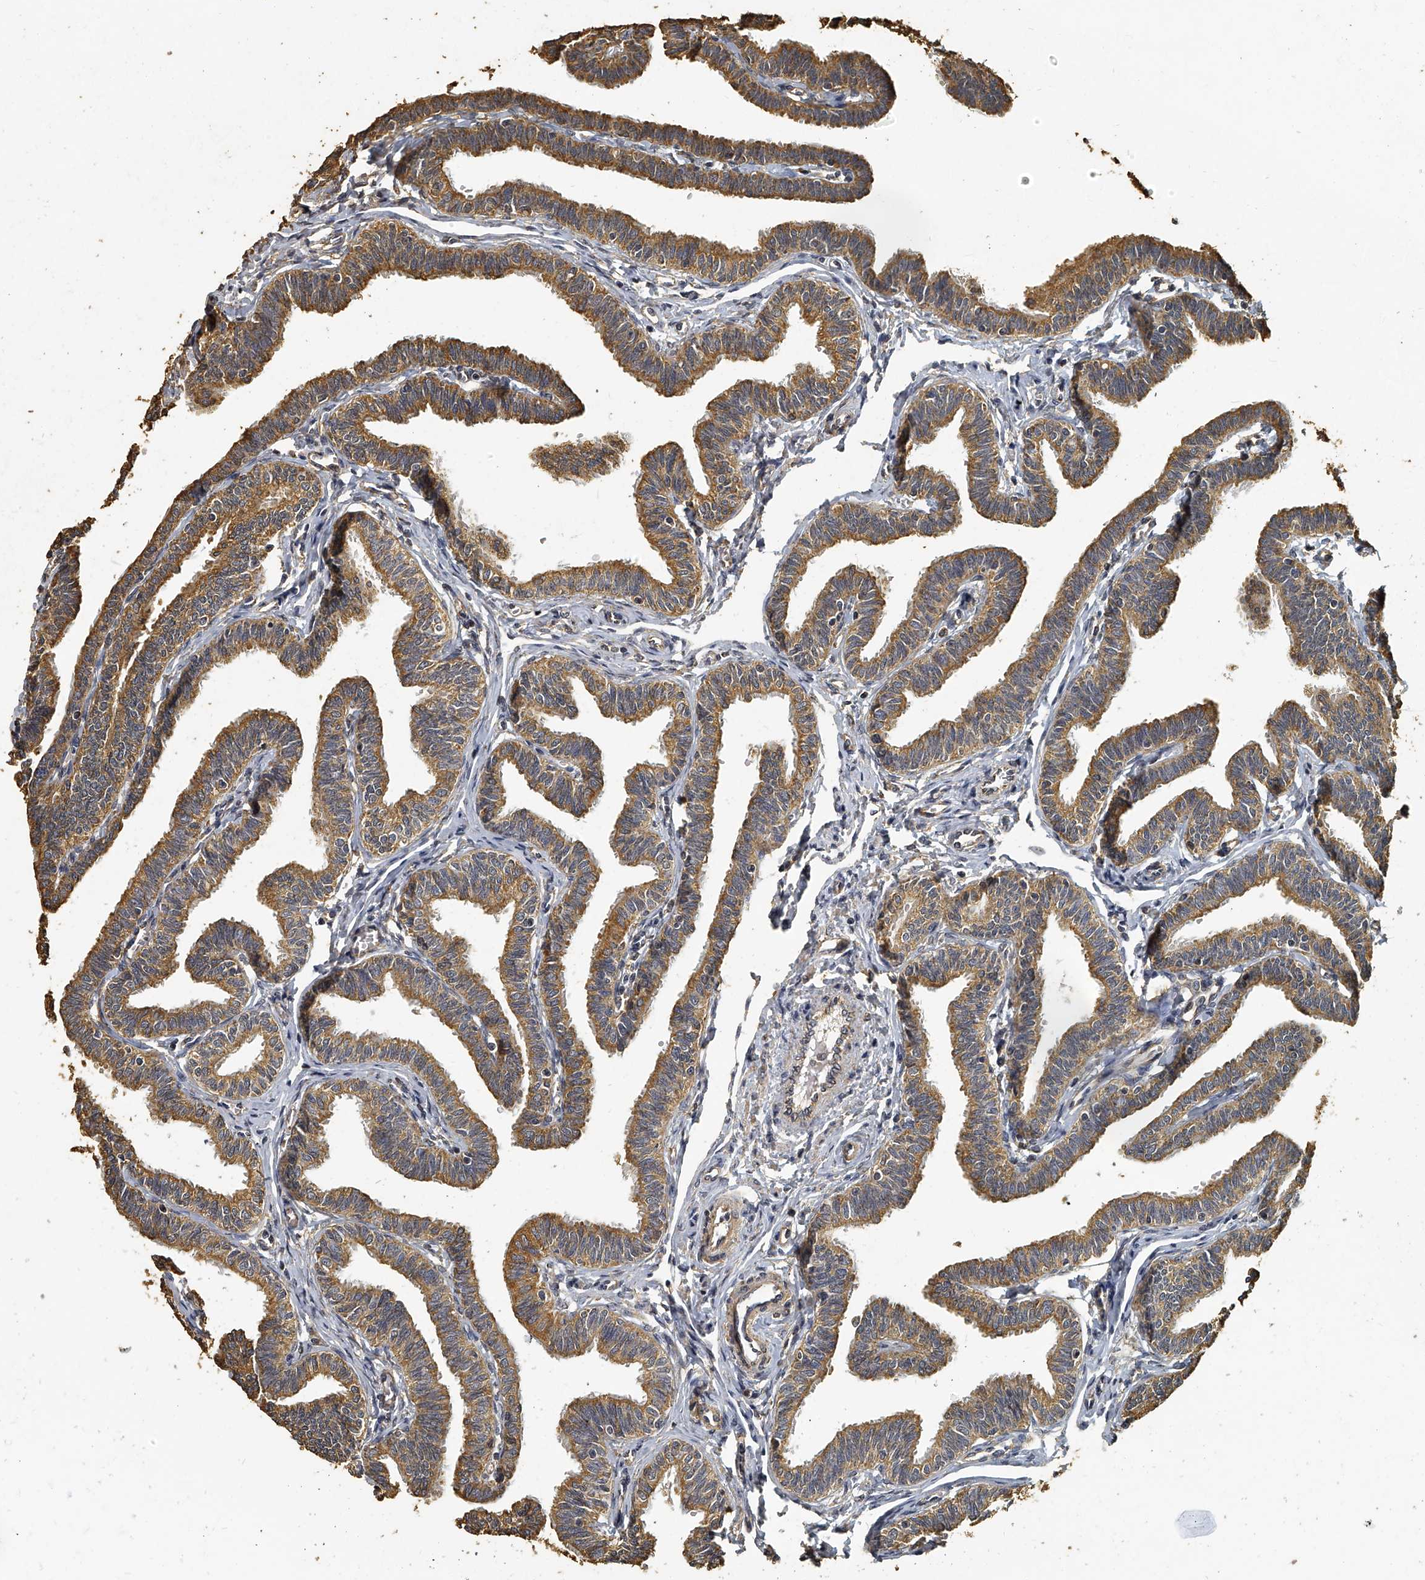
{"staining": {"intensity": "moderate", "quantity": ">75%", "location": "cytoplasmic/membranous"}, "tissue": "fallopian tube", "cell_type": "Glandular cells", "image_type": "normal", "snomed": [{"axis": "morphology", "description": "Normal tissue, NOS"}, {"axis": "topography", "description": "Fallopian tube"}, {"axis": "topography", "description": "Ovary"}], "caption": "The micrograph demonstrates staining of benign fallopian tube, revealing moderate cytoplasmic/membranous protein expression (brown color) within glandular cells.", "gene": "MRPL28", "patient": {"sex": "female", "age": 23}}